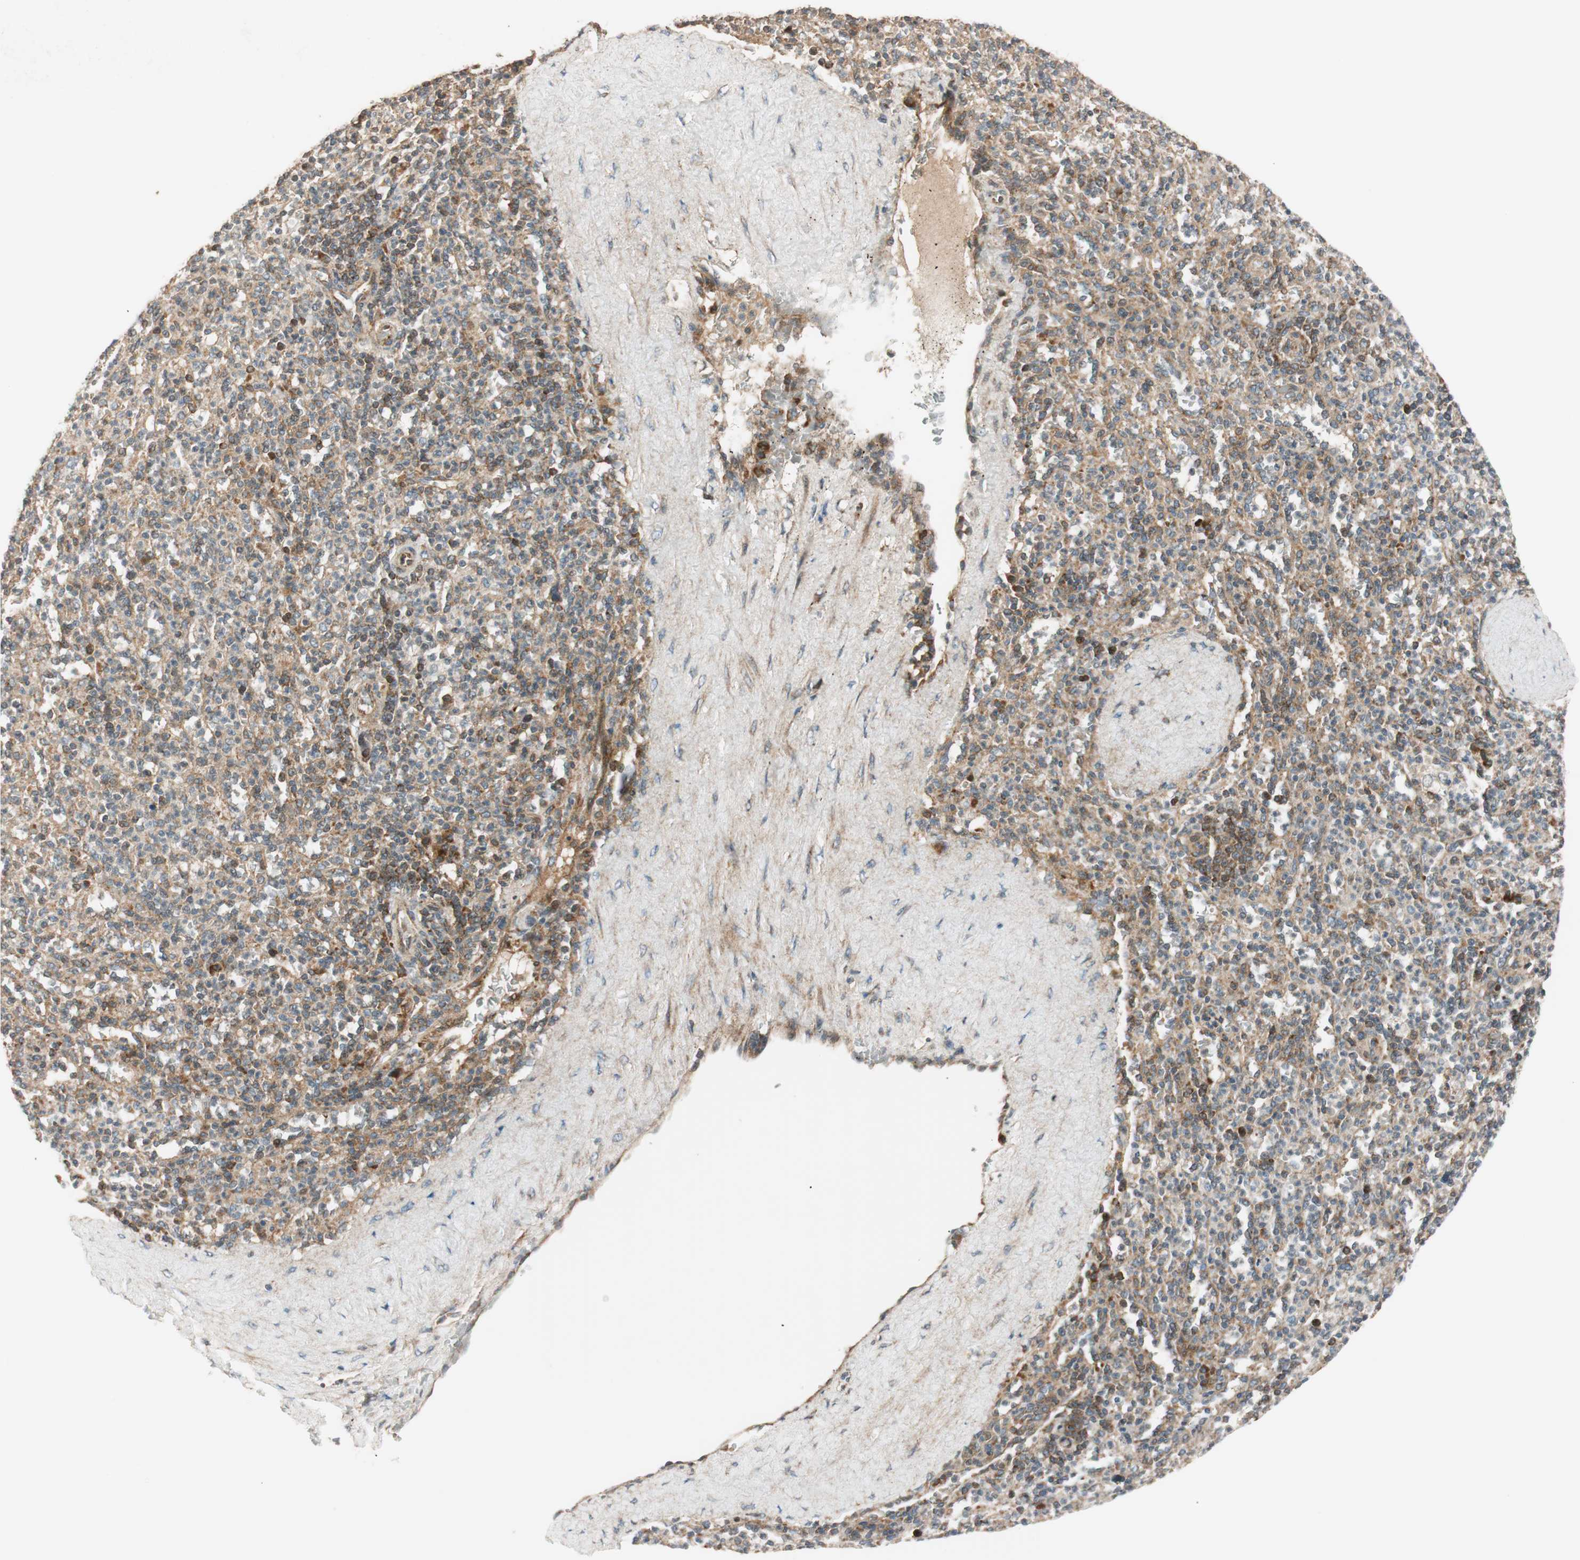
{"staining": {"intensity": "weak", "quantity": "25%-75%", "location": "cytoplasmic/membranous"}, "tissue": "spleen", "cell_type": "Cells in red pulp", "image_type": "normal", "snomed": [{"axis": "morphology", "description": "Normal tissue, NOS"}, {"axis": "topography", "description": "Spleen"}], "caption": "Unremarkable spleen displays weak cytoplasmic/membranous expression in about 25%-75% of cells in red pulp.", "gene": "ABI1", "patient": {"sex": "male", "age": 36}}